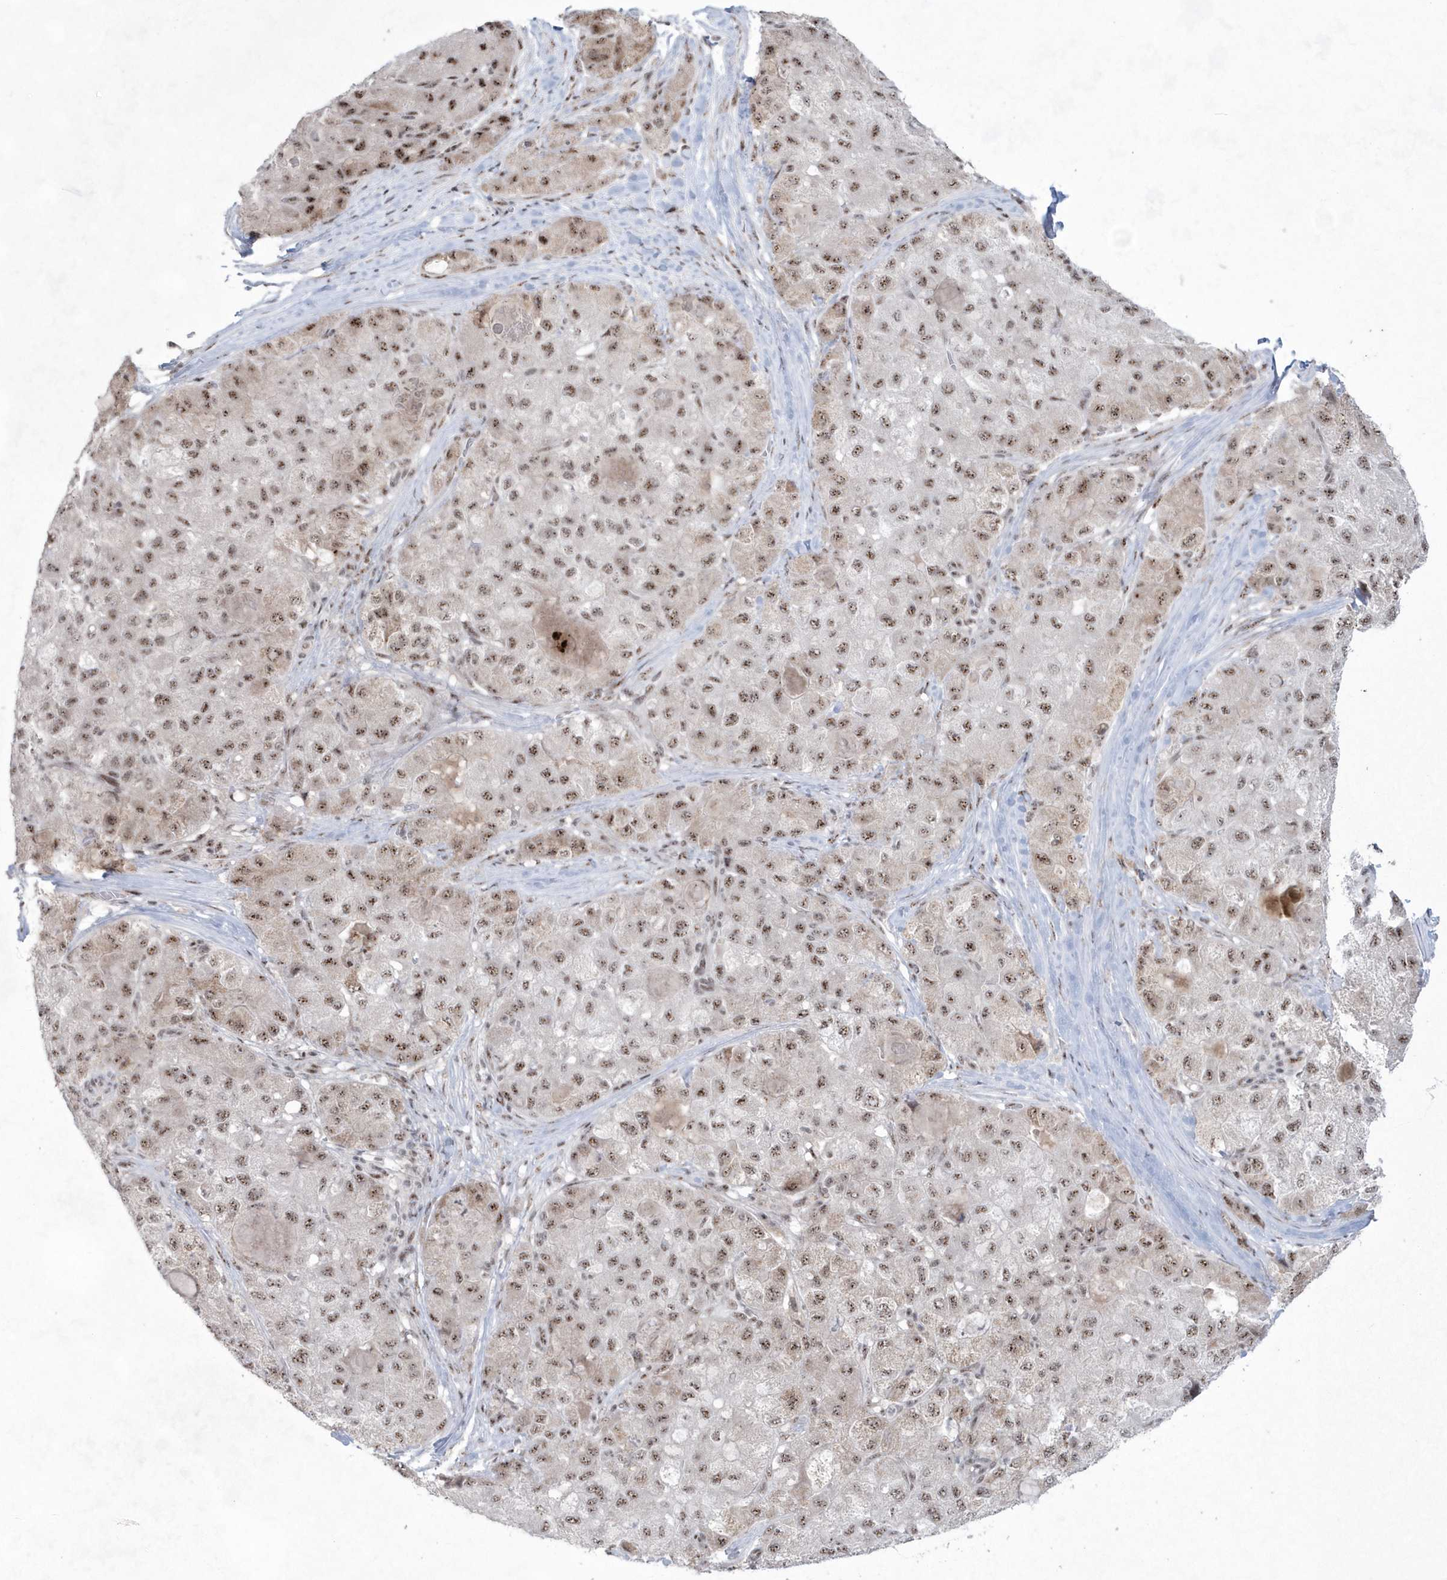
{"staining": {"intensity": "moderate", "quantity": ">75%", "location": "nuclear"}, "tissue": "liver cancer", "cell_type": "Tumor cells", "image_type": "cancer", "snomed": [{"axis": "morphology", "description": "Carcinoma, Hepatocellular, NOS"}, {"axis": "topography", "description": "Liver"}], "caption": "Immunohistochemical staining of human liver cancer (hepatocellular carcinoma) demonstrates moderate nuclear protein expression in about >75% of tumor cells. Immunohistochemistry stains the protein in brown and the nuclei are stained blue.", "gene": "KDM6B", "patient": {"sex": "male", "age": 80}}